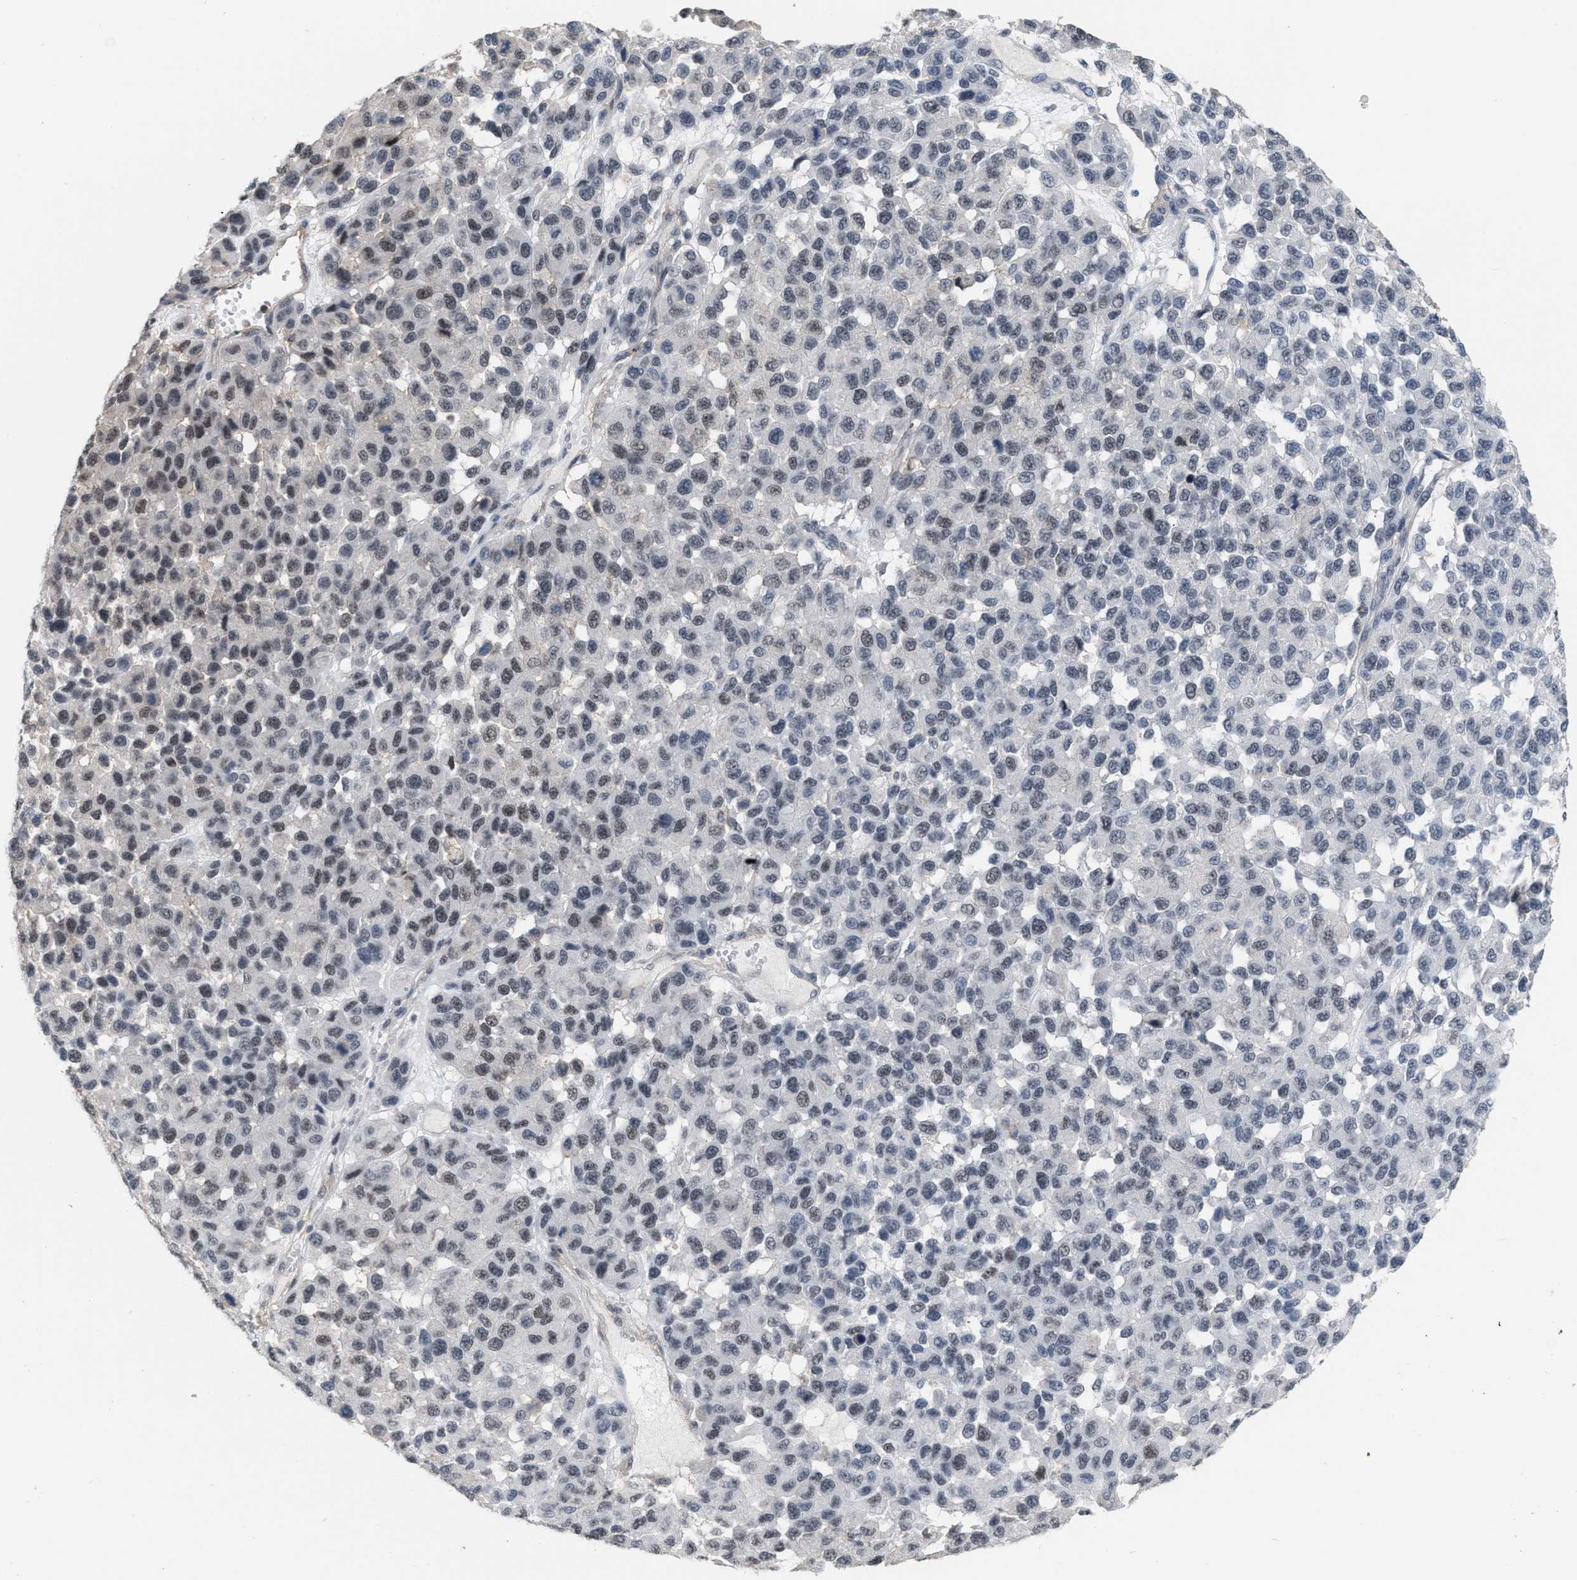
{"staining": {"intensity": "weak", "quantity": "25%-75%", "location": "nuclear"}, "tissue": "melanoma", "cell_type": "Tumor cells", "image_type": "cancer", "snomed": [{"axis": "morphology", "description": "Malignant melanoma, NOS"}, {"axis": "topography", "description": "Skin"}], "caption": "This micrograph reveals IHC staining of melanoma, with low weak nuclear staining in about 25%-75% of tumor cells.", "gene": "BAIAP2L1", "patient": {"sex": "male", "age": 62}}